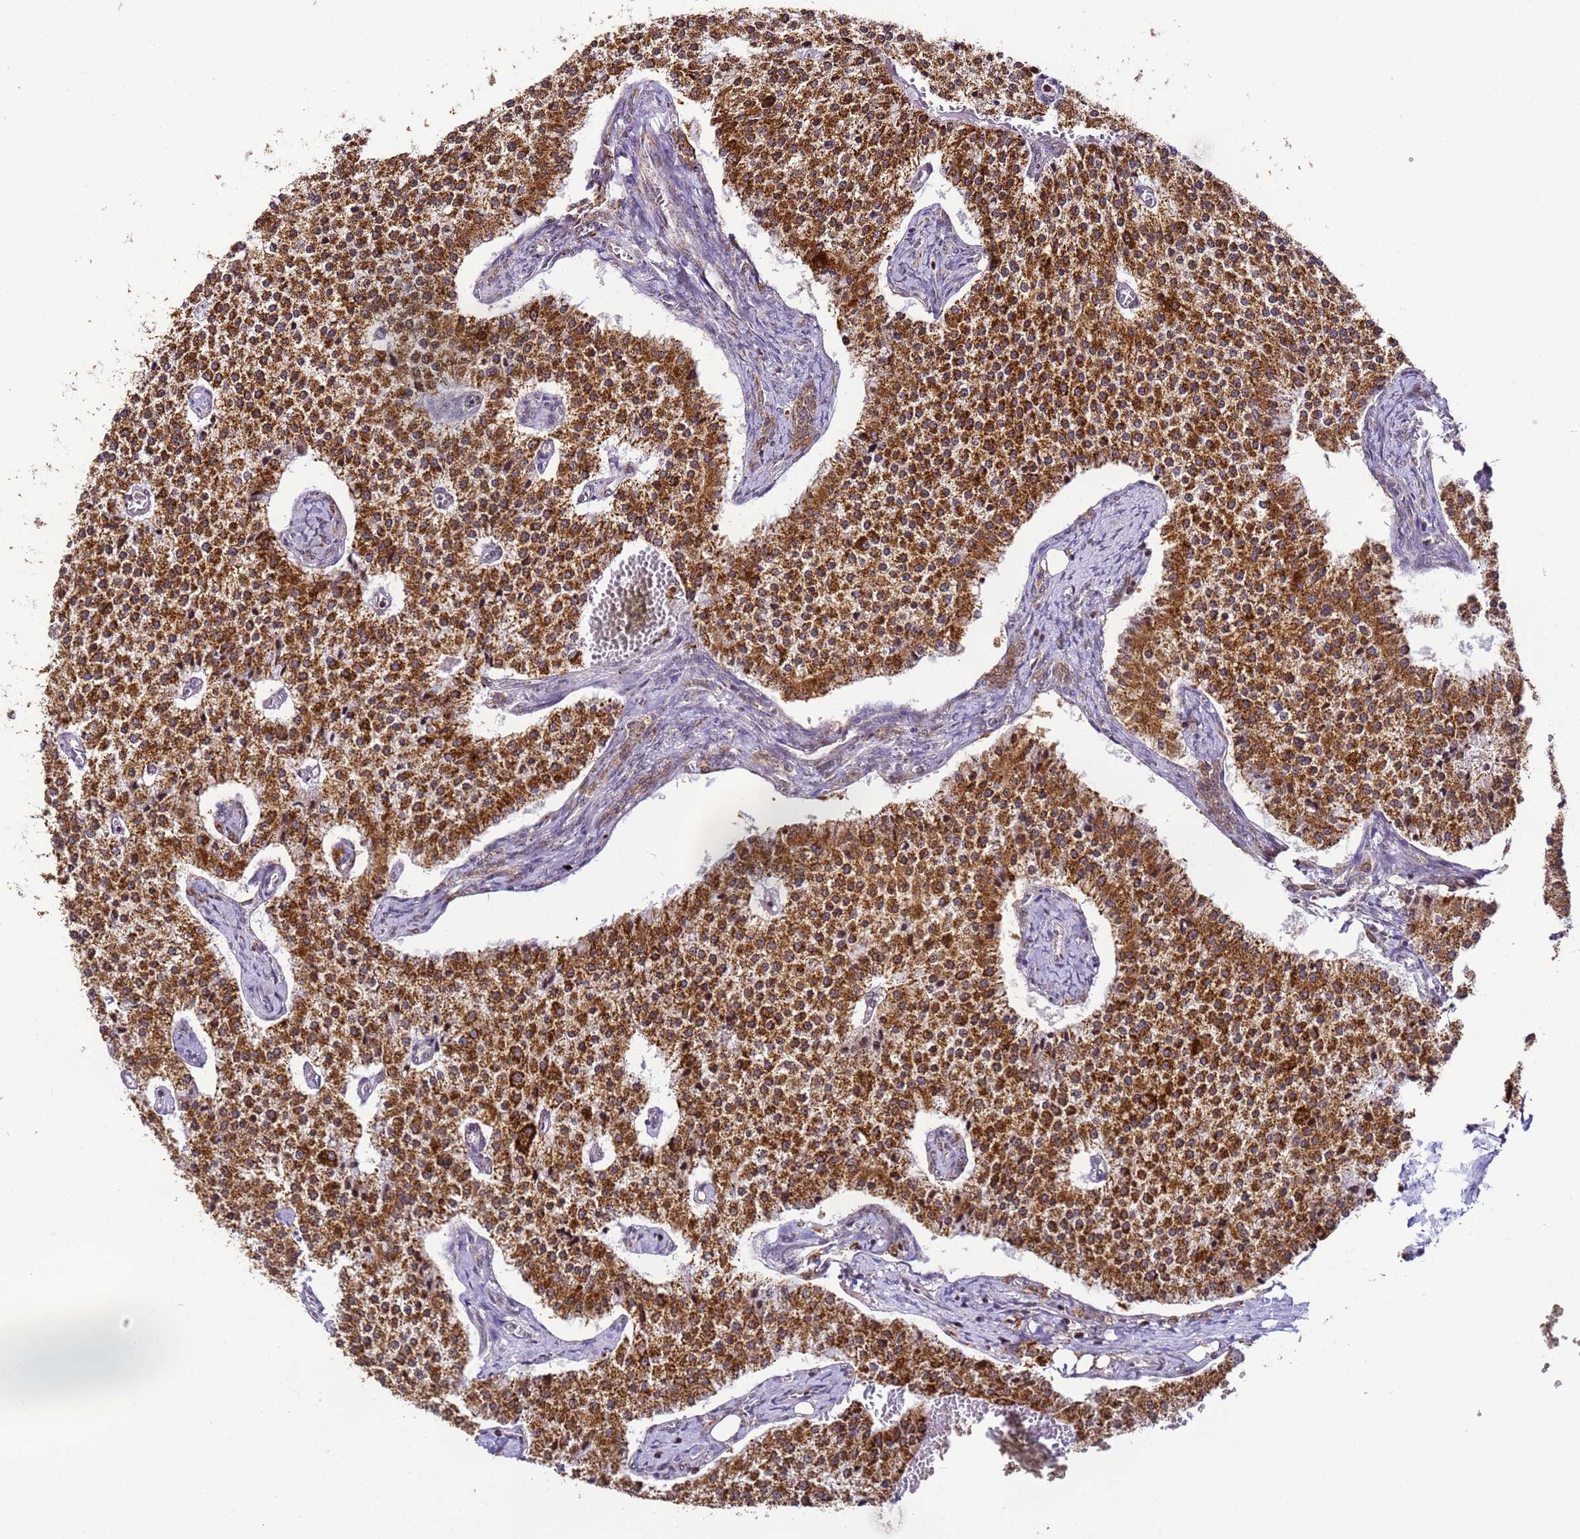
{"staining": {"intensity": "strong", "quantity": ">75%", "location": "cytoplasmic/membranous"}, "tissue": "carcinoid", "cell_type": "Tumor cells", "image_type": "cancer", "snomed": [{"axis": "morphology", "description": "Carcinoid, malignant, NOS"}, {"axis": "topography", "description": "Colon"}], "caption": "This image displays immunohistochemistry (IHC) staining of malignant carcinoid, with high strong cytoplasmic/membranous positivity in about >75% of tumor cells.", "gene": "HSPE1", "patient": {"sex": "female", "age": 52}}